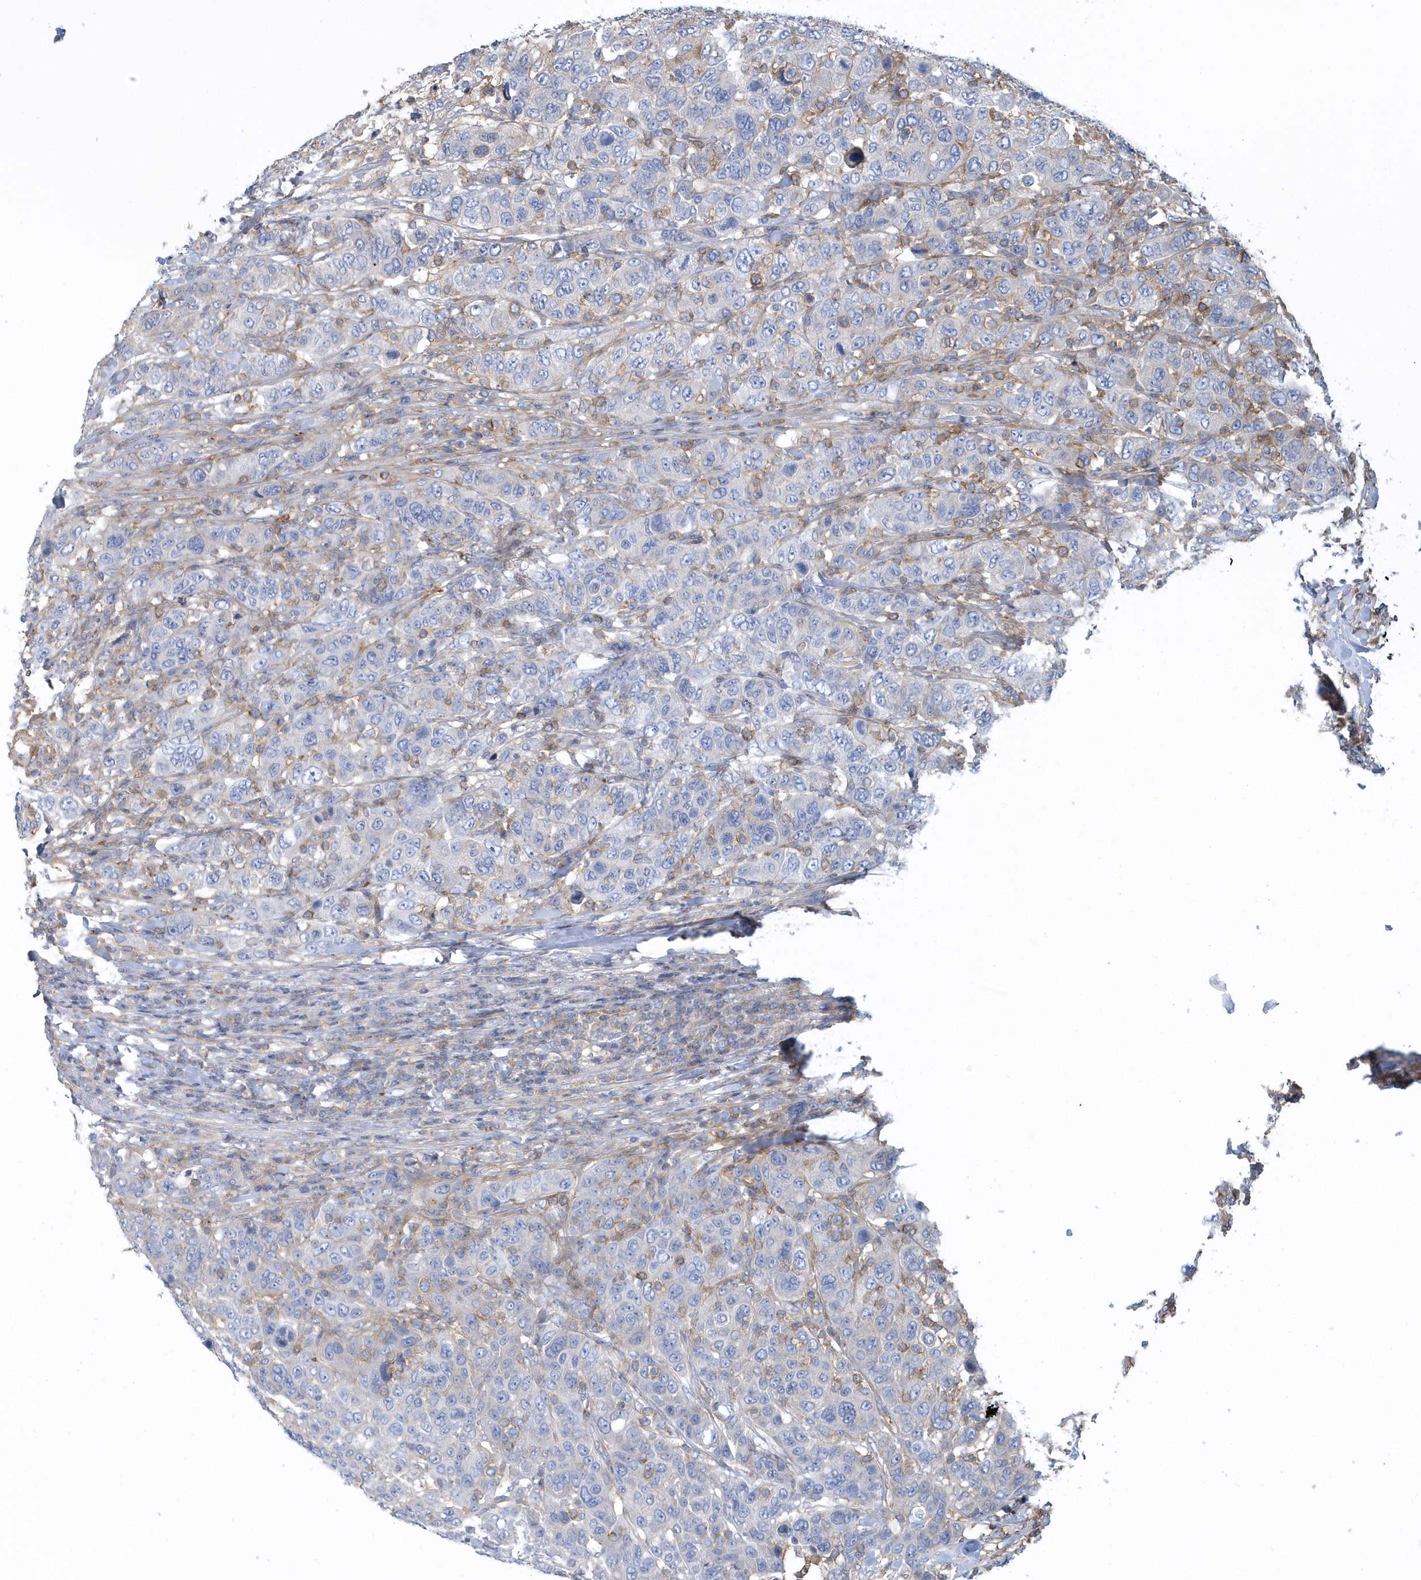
{"staining": {"intensity": "negative", "quantity": "none", "location": "none"}, "tissue": "breast cancer", "cell_type": "Tumor cells", "image_type": "cancer", "snomed": [{"axis": "morphology", "description": "Duct carcinoma"}, {"axis": "topography", "description": "Breast"}], "caption": "This is a histopathology image of immunohistochemistry staining of breast cancer, which shows no expression in tumor cells.", "gene": "ARAP2", "patient": {"sex": "female", "age": 37}}